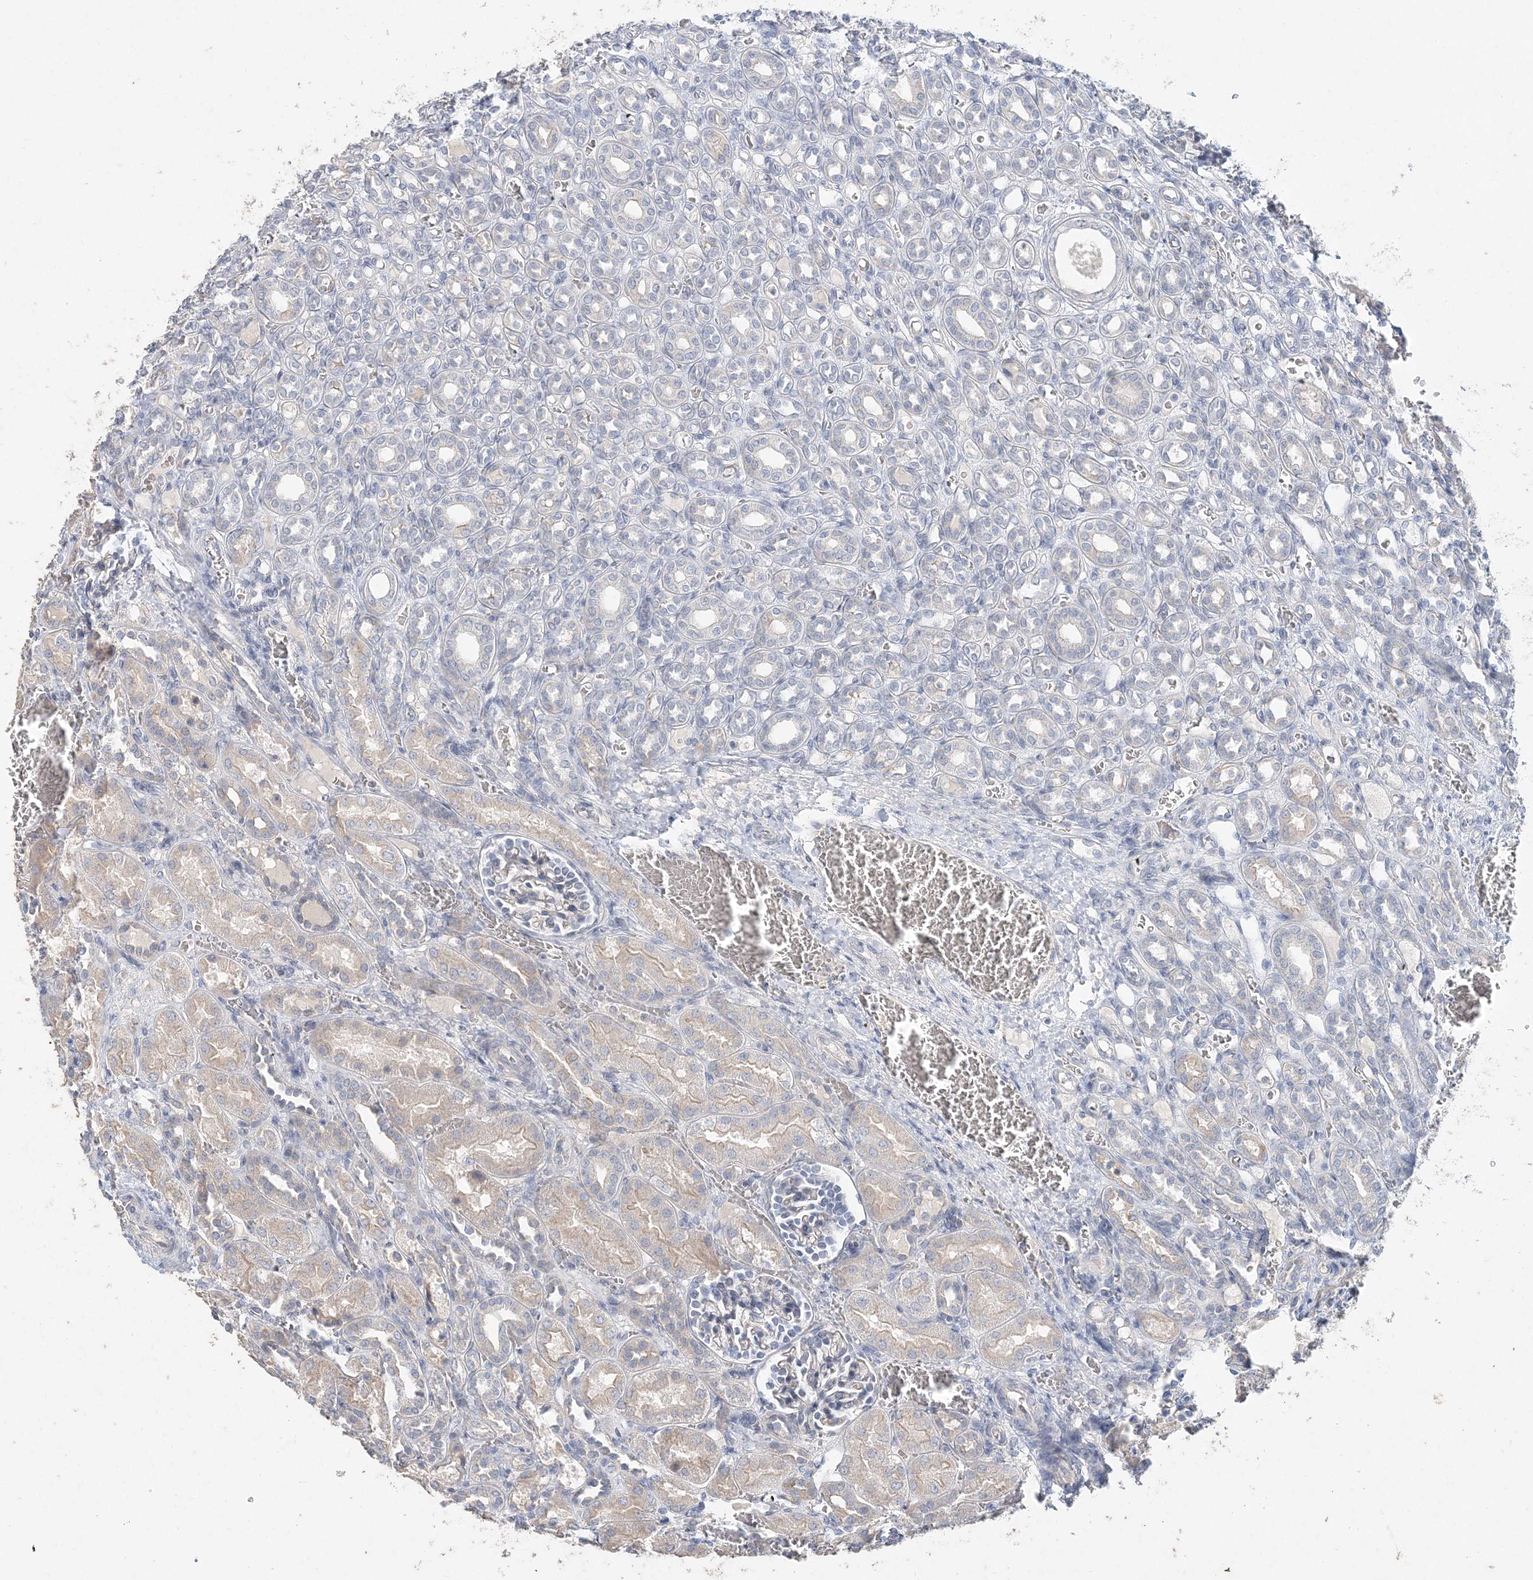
{"staining": {"intensity": "negative", "quantity": "none", "location": "none"}, "tissue": "kidney", "cell_type": "Cells in glomeruli", "image_type": "normal", "snomed": [{"axis": "morphology", "description": "Normal tissue, NOS"}, {"axis": "morphology", "description": "Neoplasm, malignant, NOS"}, {"axis": "topography", "description": "Kidney"}], "caption": "A histopathology image of kidney stained for a protein displays no brown staining in cells in glomeruli. (DAB (3,3'-diaminobenzidine) immunohistochemistry with hematoxylin counter stain).", "gene": "DNAH5", "patient": {"sex": "female", "age": 1}}